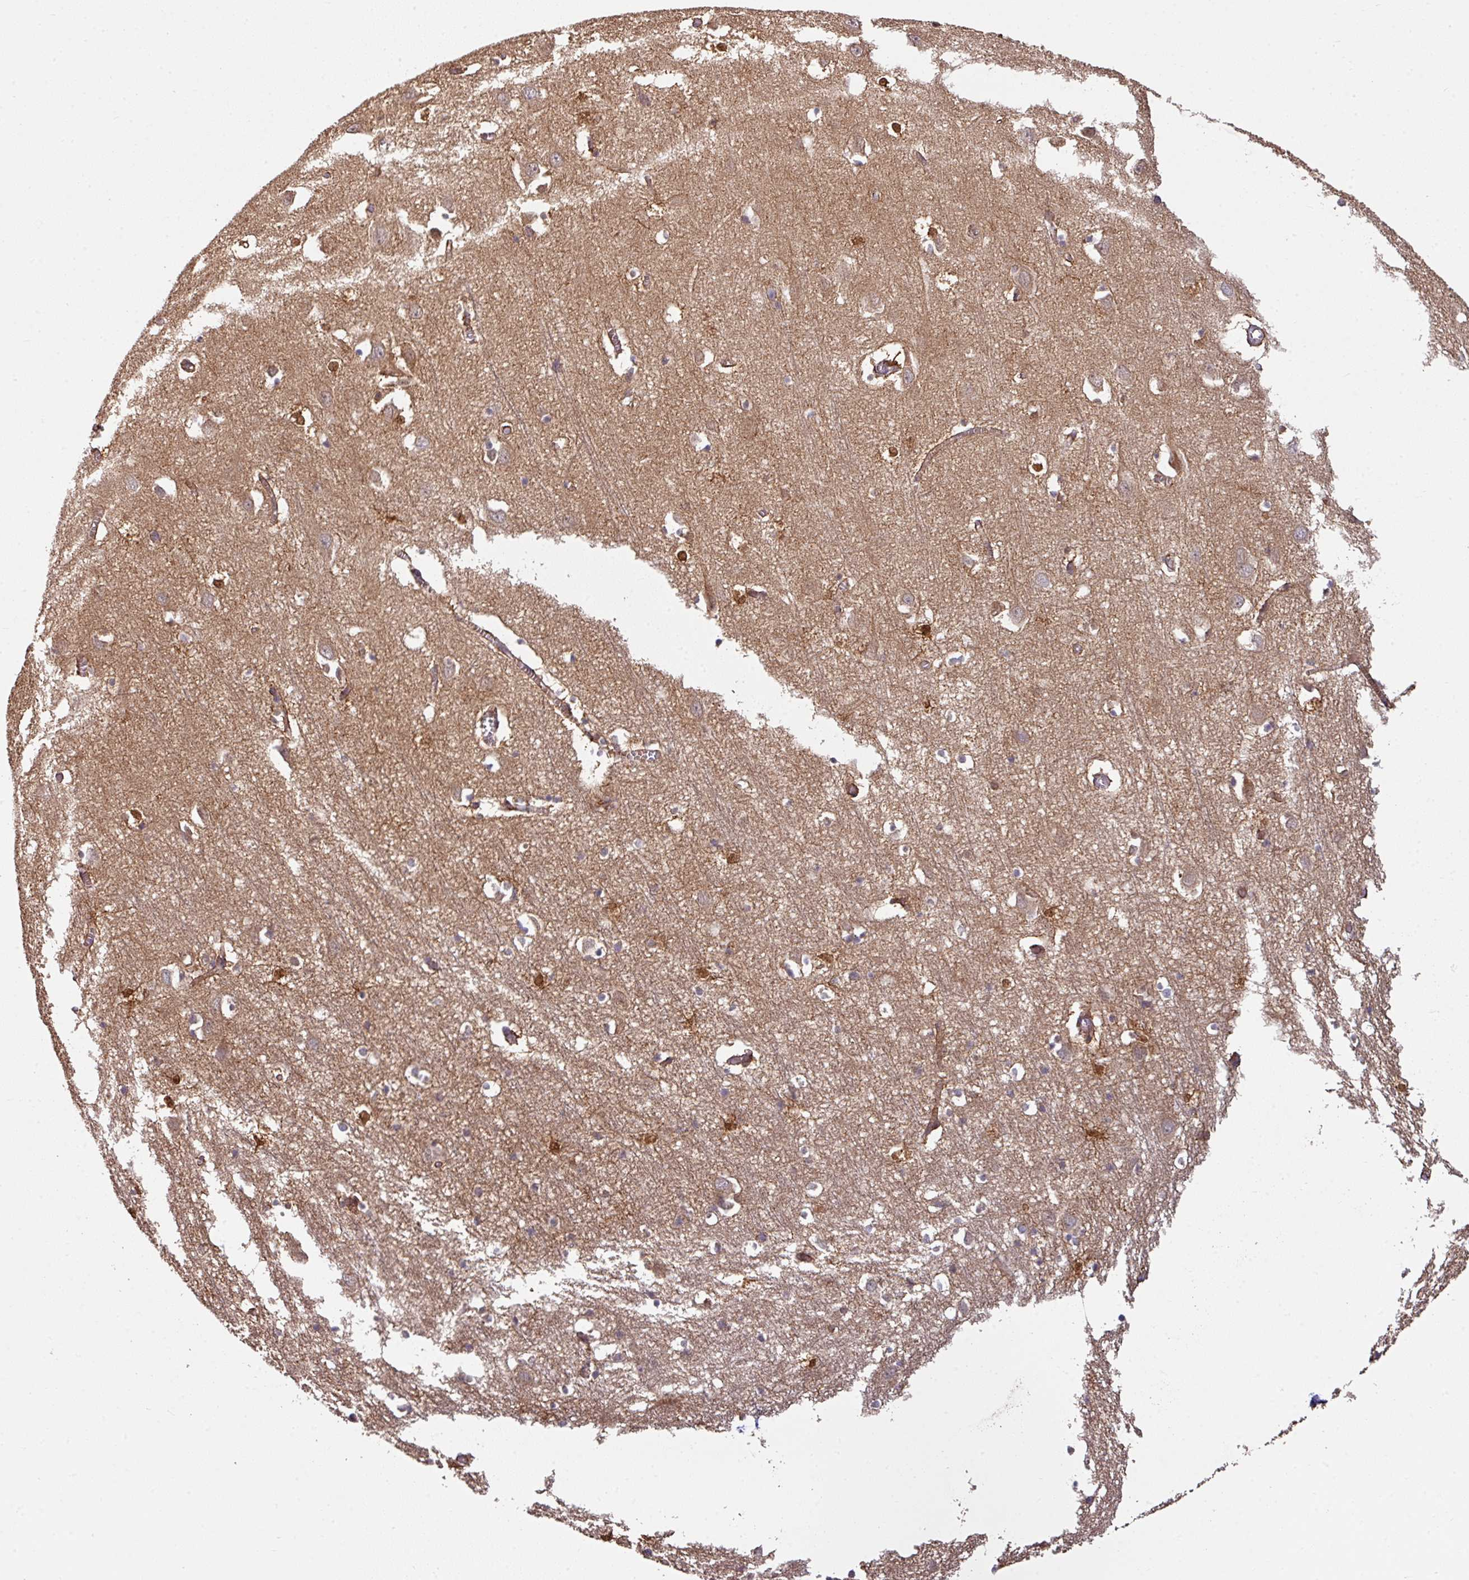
{"staining": {"intensity": "weak", "quantity": ">75%", "location": "cytoplasmic/membranous"}, "tissue": "cerebral cortex", "cell_type": "Endothelial cells", "image_type": "normal", "snomed": [{"axis": "morphology", "description": "Normal tissue, NOS"}, {"axis": "topography", "description": "Cerebral cortex"}], "caption": "DAB immunohistochemical staining of normal human cerebral cortex displays weak cytoplasmic/membranous protein positivity in approximately >75% of endothelial cells.", "gene": "SLAMF6", "patient": {"sex": "male", "age": 70}}